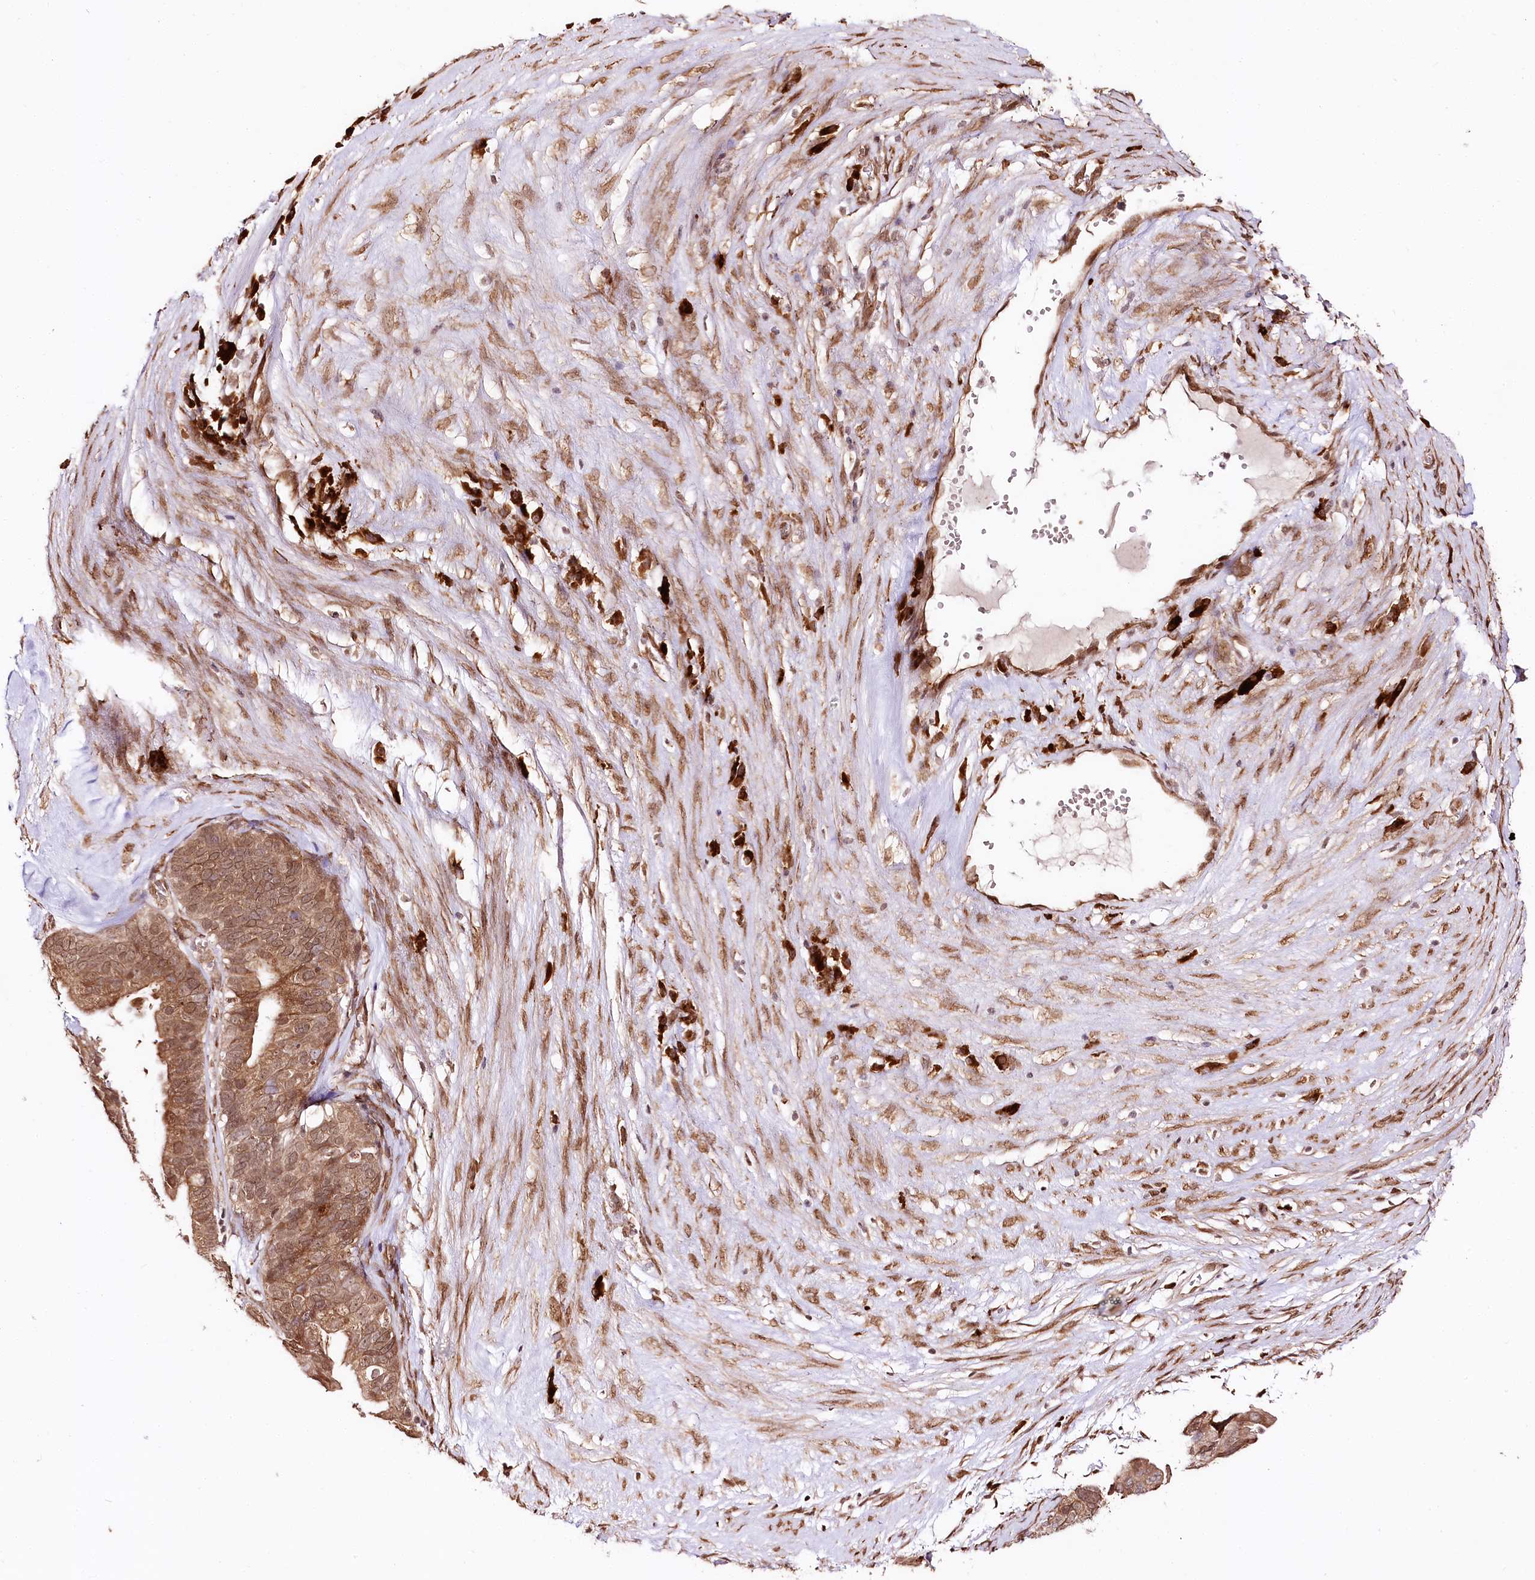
{"staining": {"intensity": "moderate", "quantity": ">75%", "location": "cytoplasmic/membranous,nuclear"}, "tissue": "ovarian cancer", "cell_type": "Tumor cells", "image_type": "cancer", "snomed": [{"axis": "morphology", "description": "Cystadenocarcinoma, serous, NOS"}, {"axis": "topography", "description": "Ovary"}], "caption": "IHC of human ovarian cancer (serous cystadenocarcinoma) displays medium levels of moderate cytoplasmic/membranous and nuclear positivity in about >75% of tumor cells.", "gene": "ENSG00000144785", "patient": {"sex": "female", "age": 56}}